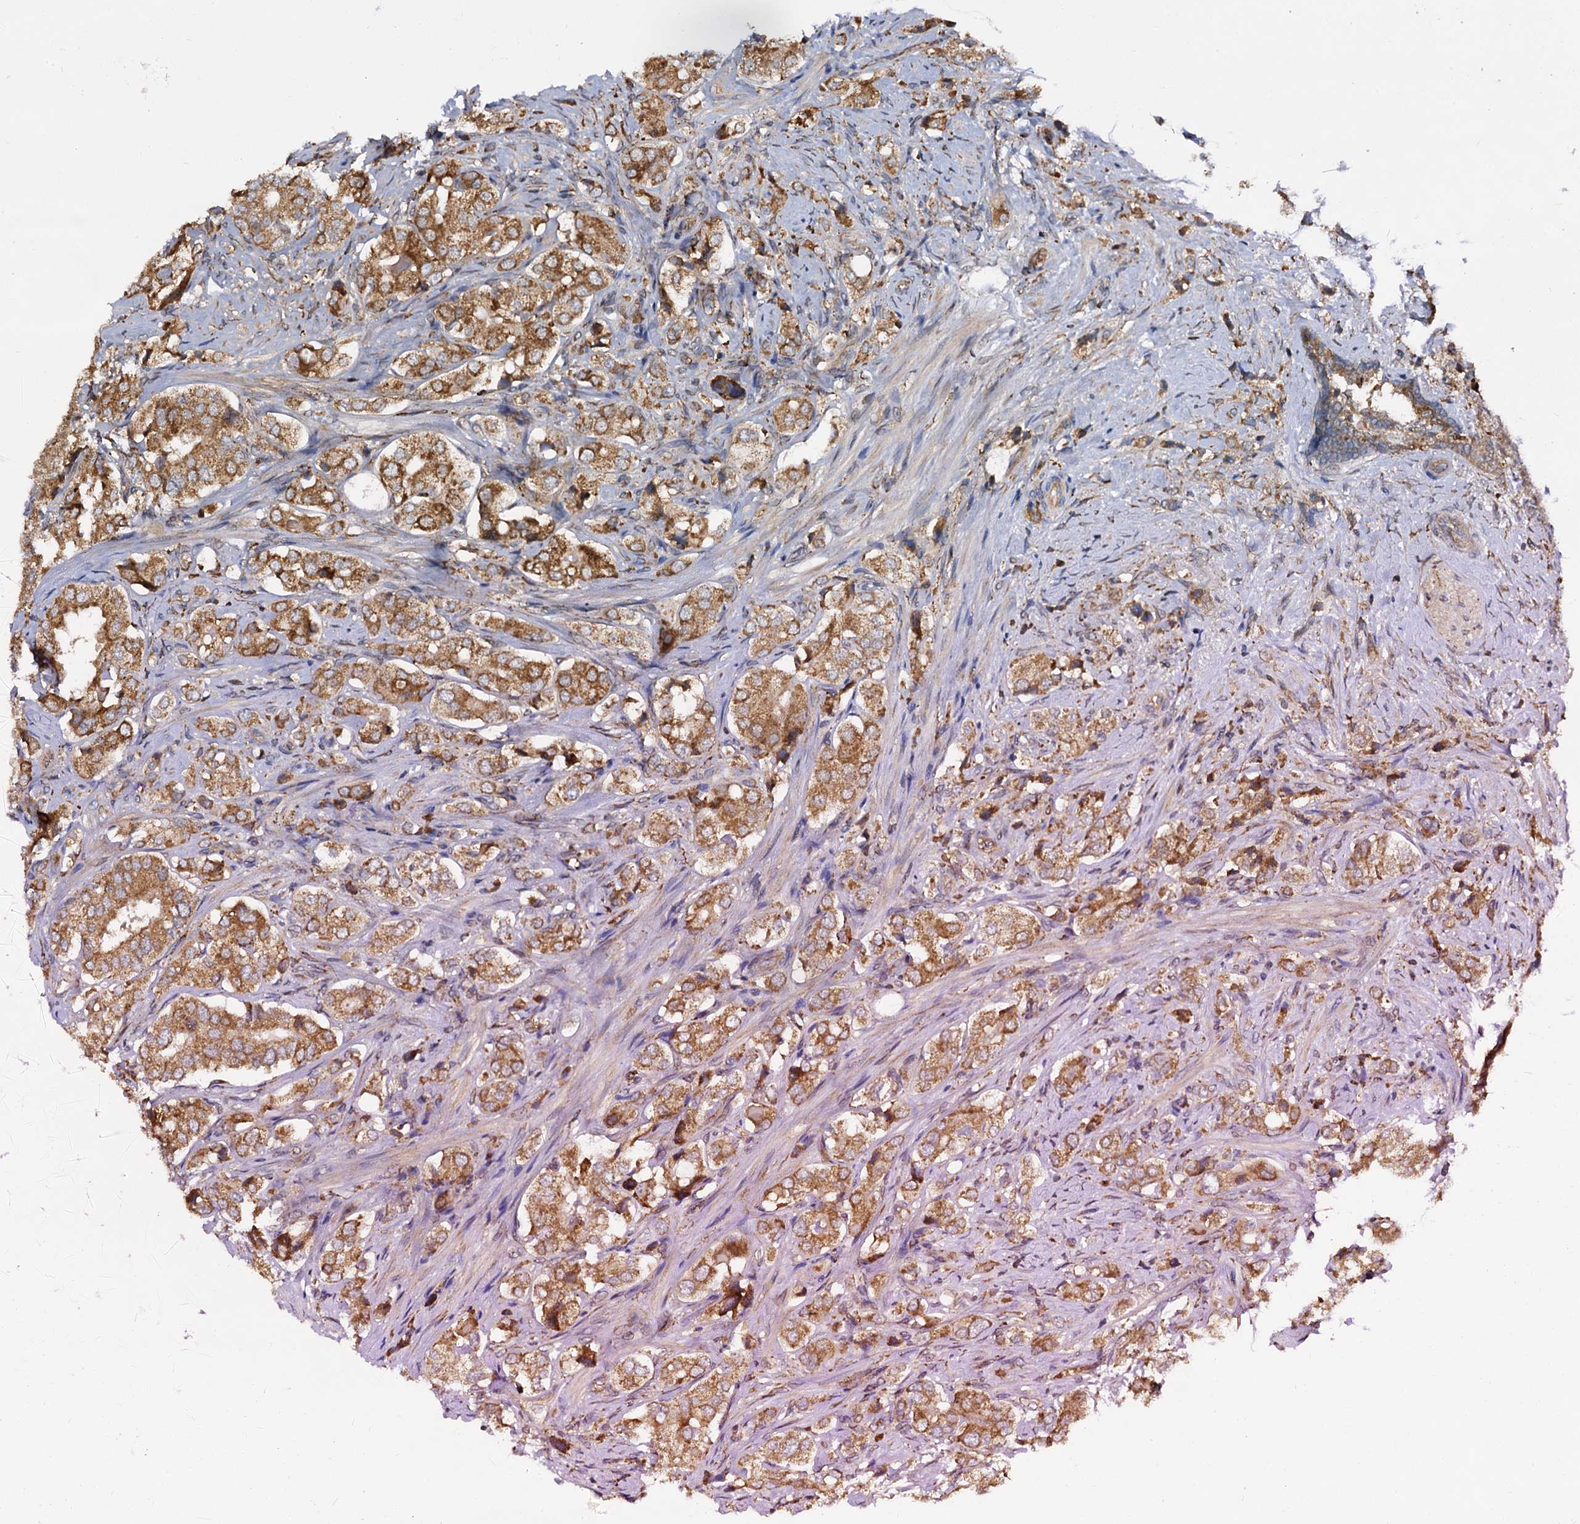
{"staining": {"intensity": "moderate", "quantity": ">75%", "location": "cytoplasmic/membranous"}, "tissue": "prostate cancer", "cell_type": "Tumor cells", "image_type": "cancer", "snomed": [{"axis": "morphology", "description": "Adenocarcinoma, High grade"}, {"axis": "topography", "description": "Prostate"}], "caption": "Immunohistochemical staining of prostate cancer (high-grade adenocarcinoma) exhibits medium levels of moderate cytoplasmic/membranous staining in about >75% of tumor cells. Using DAB (brown) and hematoxylin (blue) stains, captured at high magnification using brightfield microscopy.", "gene": "UFM1", "patient": {"sex": "male", "age": 65}}